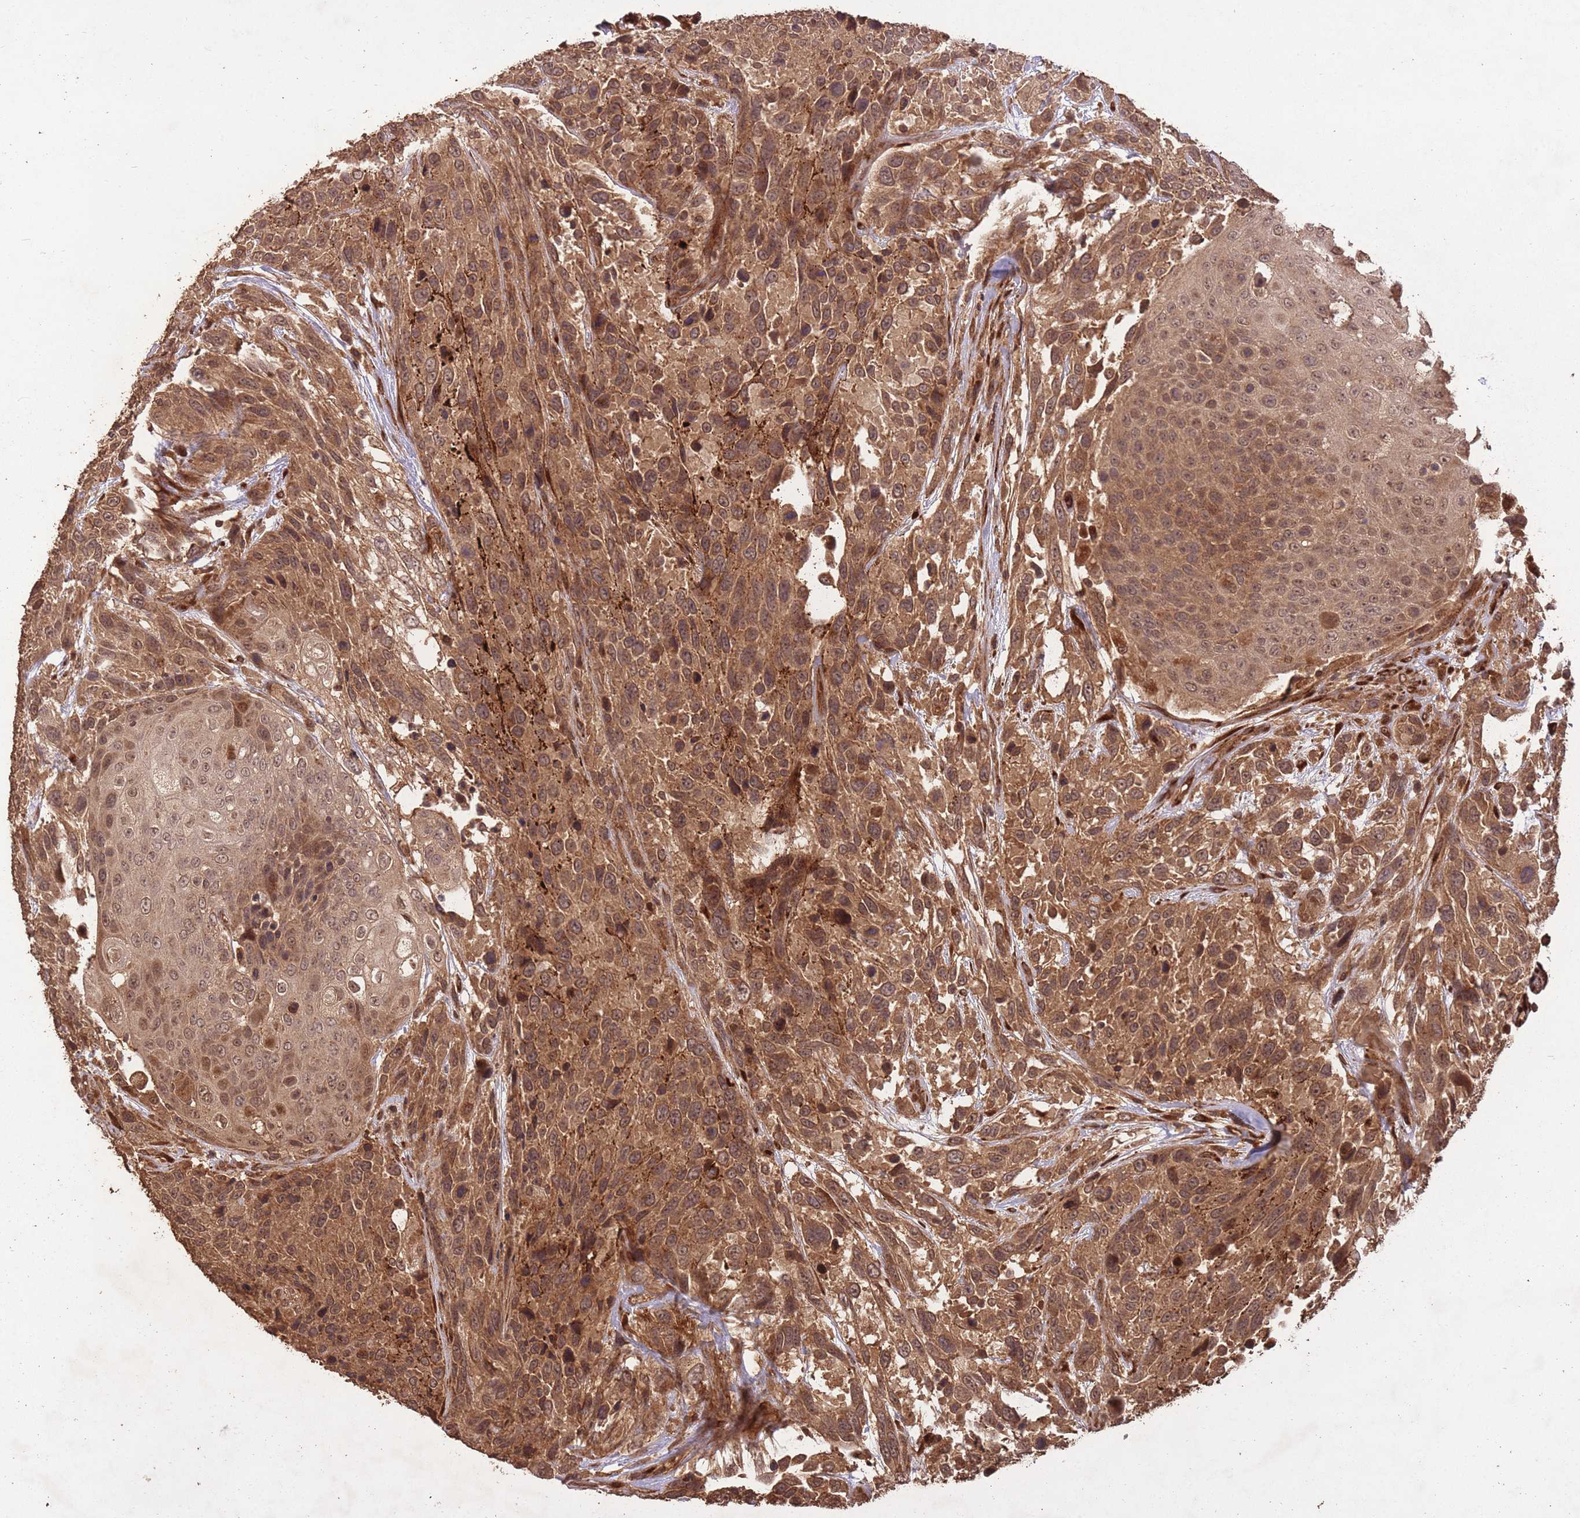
{"staining": {"intensity": "moderate", "quantity": ">75%", "location": "cytoplasmic/membranous,nuclear"}, "tissue": "urothelial cancer", "cell_type": "Tumor cells", "image_type": "cancer", "snomed": [{"axis": "morphology", "description": "Urothelial carcinoma, High grade"}, {"axis": "topography", "description": "Urinary bladder"}], "caption": "High-grade urothelial carcinoma stained with DAB (3,3'-diaminobenzidine) immunohistochemistry (IHC) demonstrates medium levels of moderate cytoplasmic/membranous and nuclear expression in approximately >75% of tumor cells. The protein is stained brown, and the nuclei are stained in blue (DAB IHC with brightfield microscopy, high magnification).", "gene": "ERBB3", "patient": {"sex": "female", "age": 70}}